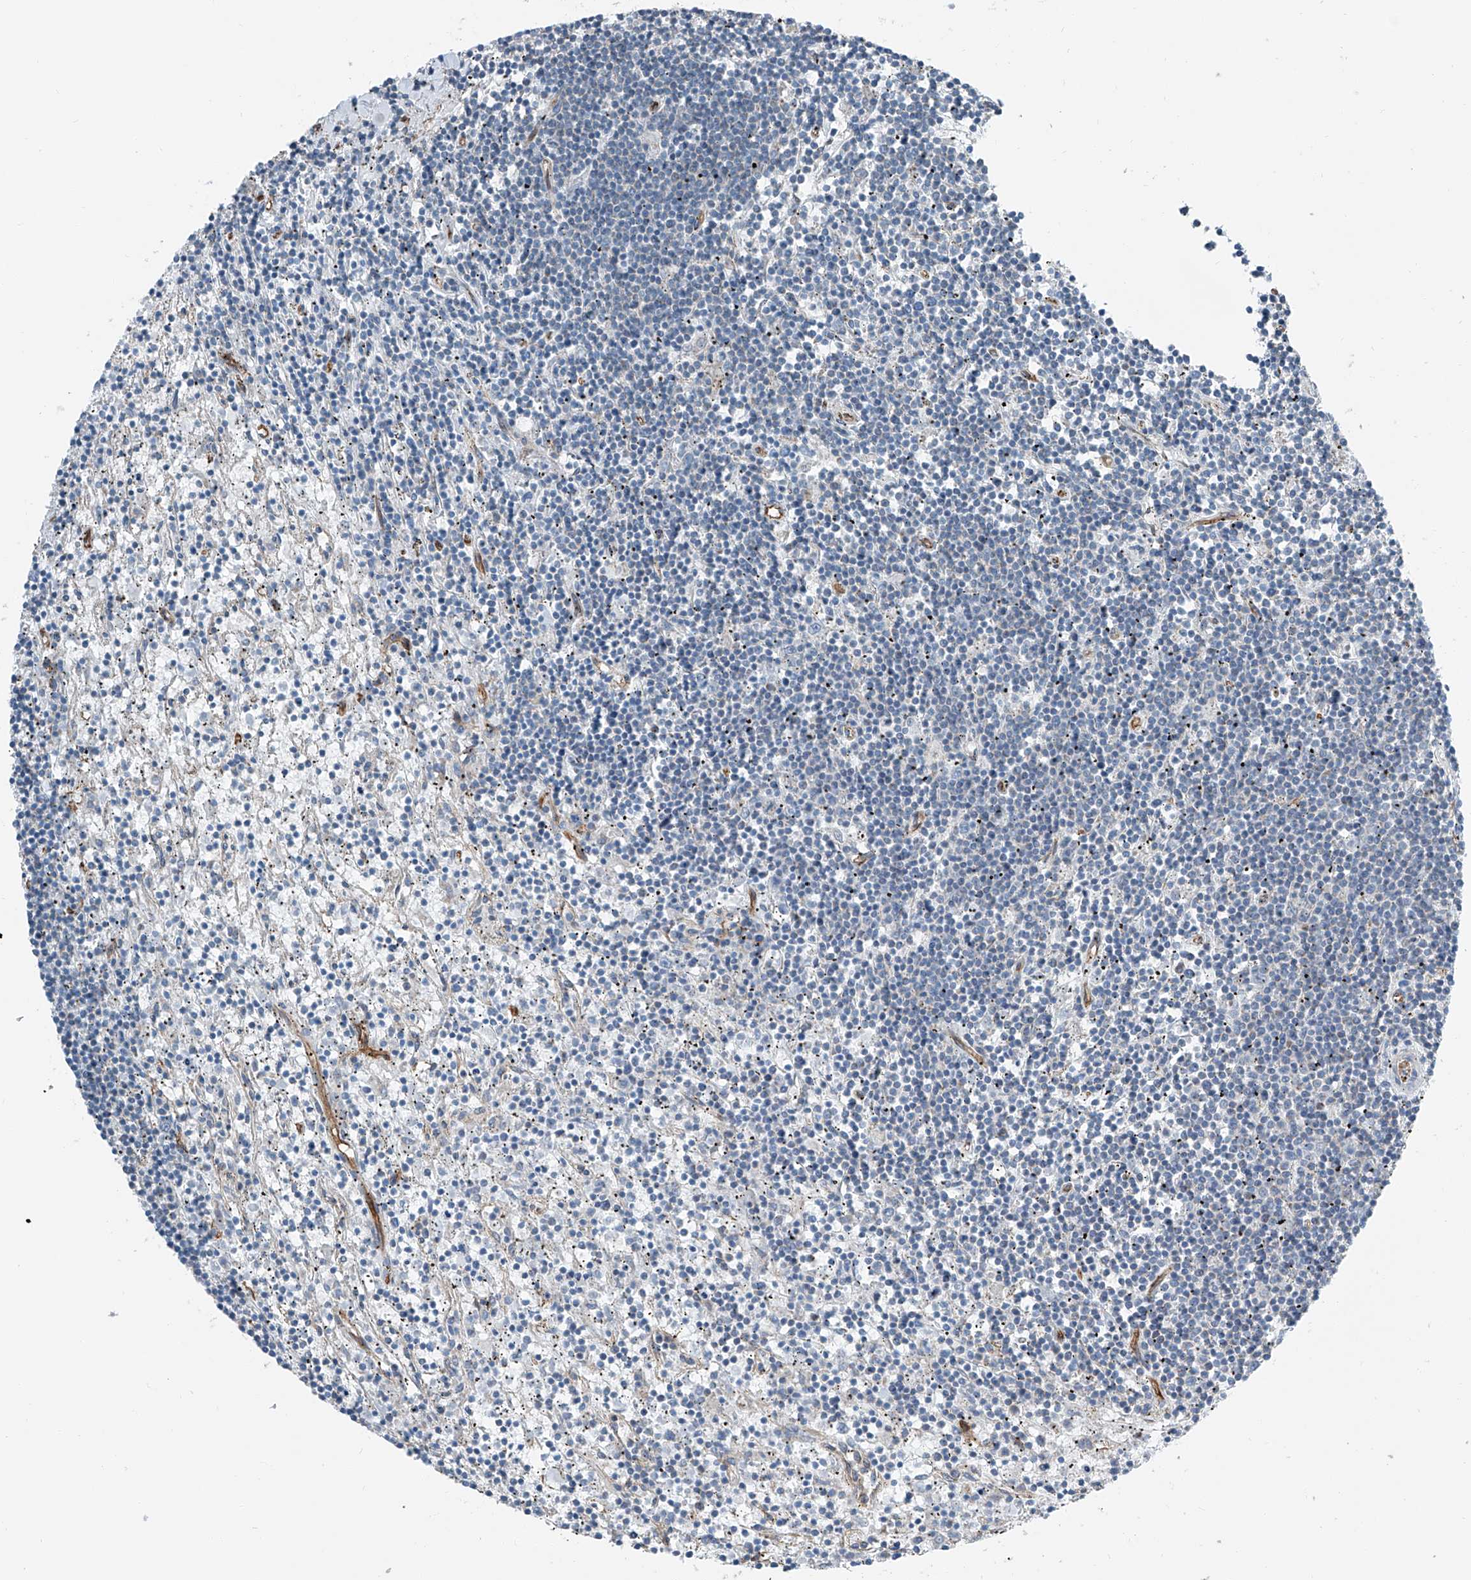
{"staining": {"intensity": "negative", "quantity": "none", "location": "none"}, "tissue": "lymphoma", "cell_type": "Tumor cells", "image_type": "cancer", "snomed": [{"axis": "morphology", "description": "Malignant lymphoma, non-Hodgkin's type, Low grade"}, {"axis": "topography", "description": "Spleen"}], "caption": "Lymphoma was stained to show a protein in brown. There is no significant staining in tumor cells. Brightfield microscopy of IHC stained with DAB (brown) and hematoxylin (blue), captured at high magnification.", "gene": "THEMIS2", "patient": {"sex": "male", "age": 76}}